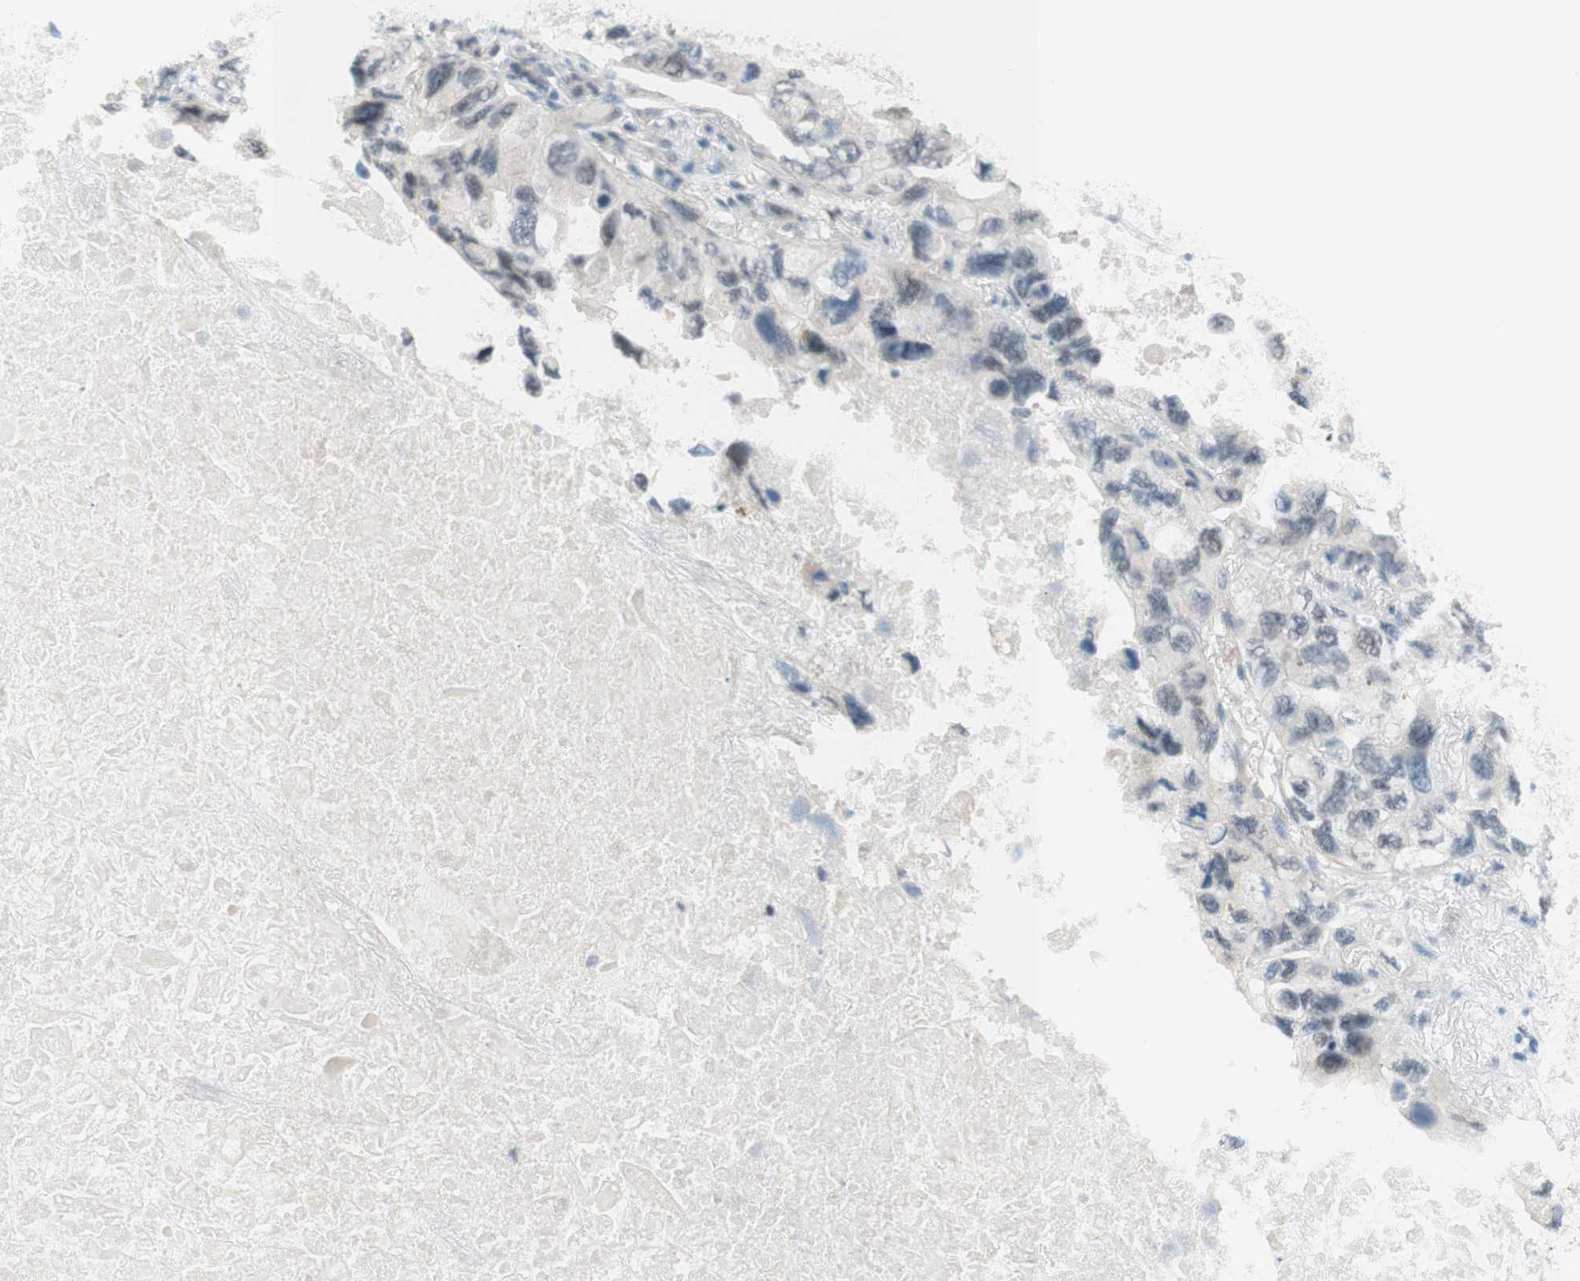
{"staining": {"intensity": "negative", "quantity": "none", "location": "none"}, "tissue": "lung cancer", "cell_type": "Tumor cells", "image_type": "cancer", "snomed": [{"axis": "morphology", "description": "Squamous cell carcinoma, NOS"}, {"axis": "topography", "description": "Lung"}], "caption": "High power microscopy photomicrograph of an immunohistochemistry (IHC) image of lung cancer, revealing no significant staining in tumor cells.", "gene": "JPH1", "patient": {"sex": "female", "age": 73}}